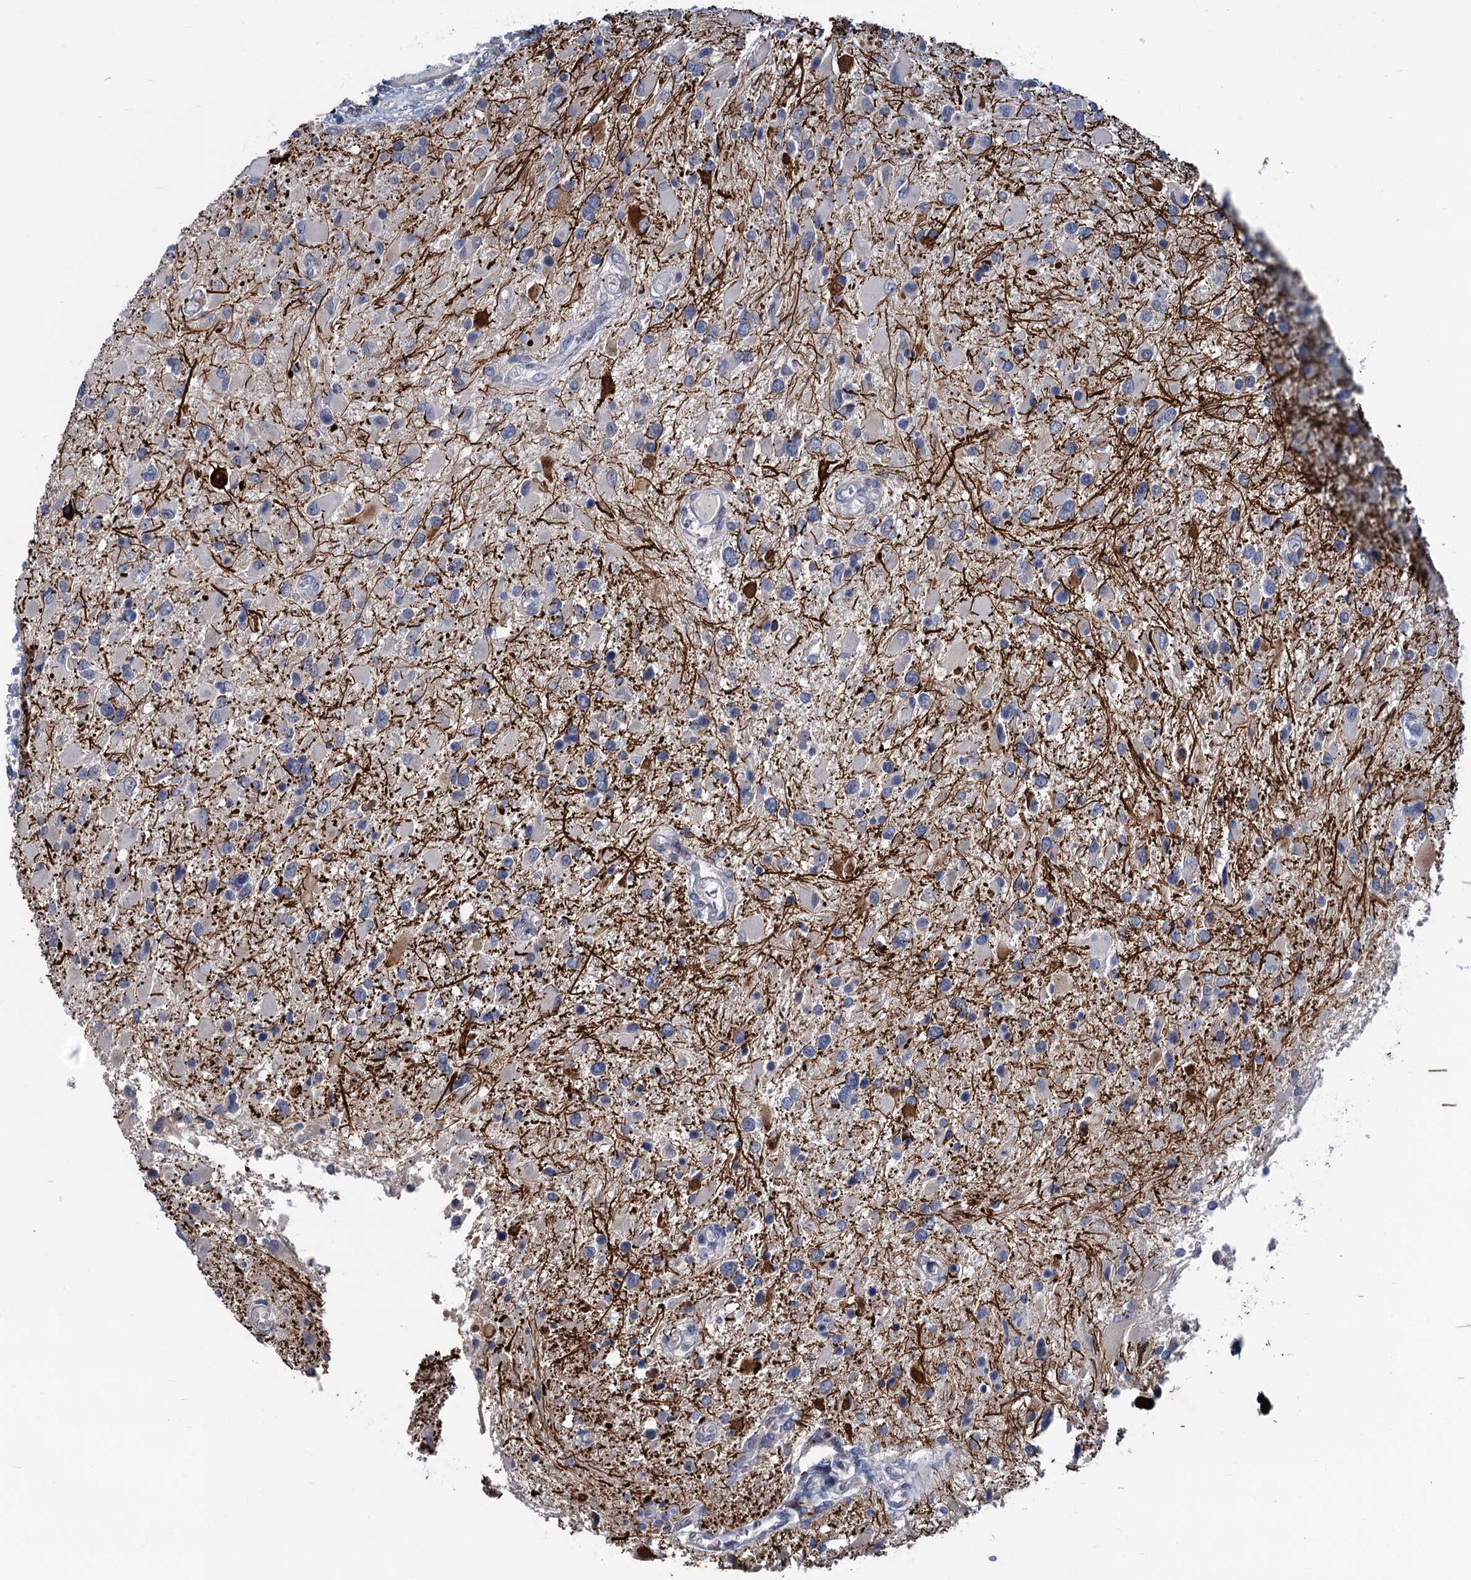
{"staining": {"intensity": "negative", "quantity": "none", "location": "none"}, "tissue": "glioma", "cell_type": "Tumor cells", "image_type": "cancer", "snomed": [{"axis": "morphology", "description": "Glioma, malignant, High grade"}, {"axis": "topography", "description": "Brain"}], "caption": "The IHC histopathology image has no significant staining in tumor cells of high-grade glioma (malignant) tissue. Nuclei are stained in blue.", "gene": "ESYT3", "patient": {"sex": "male", "age": 53}}